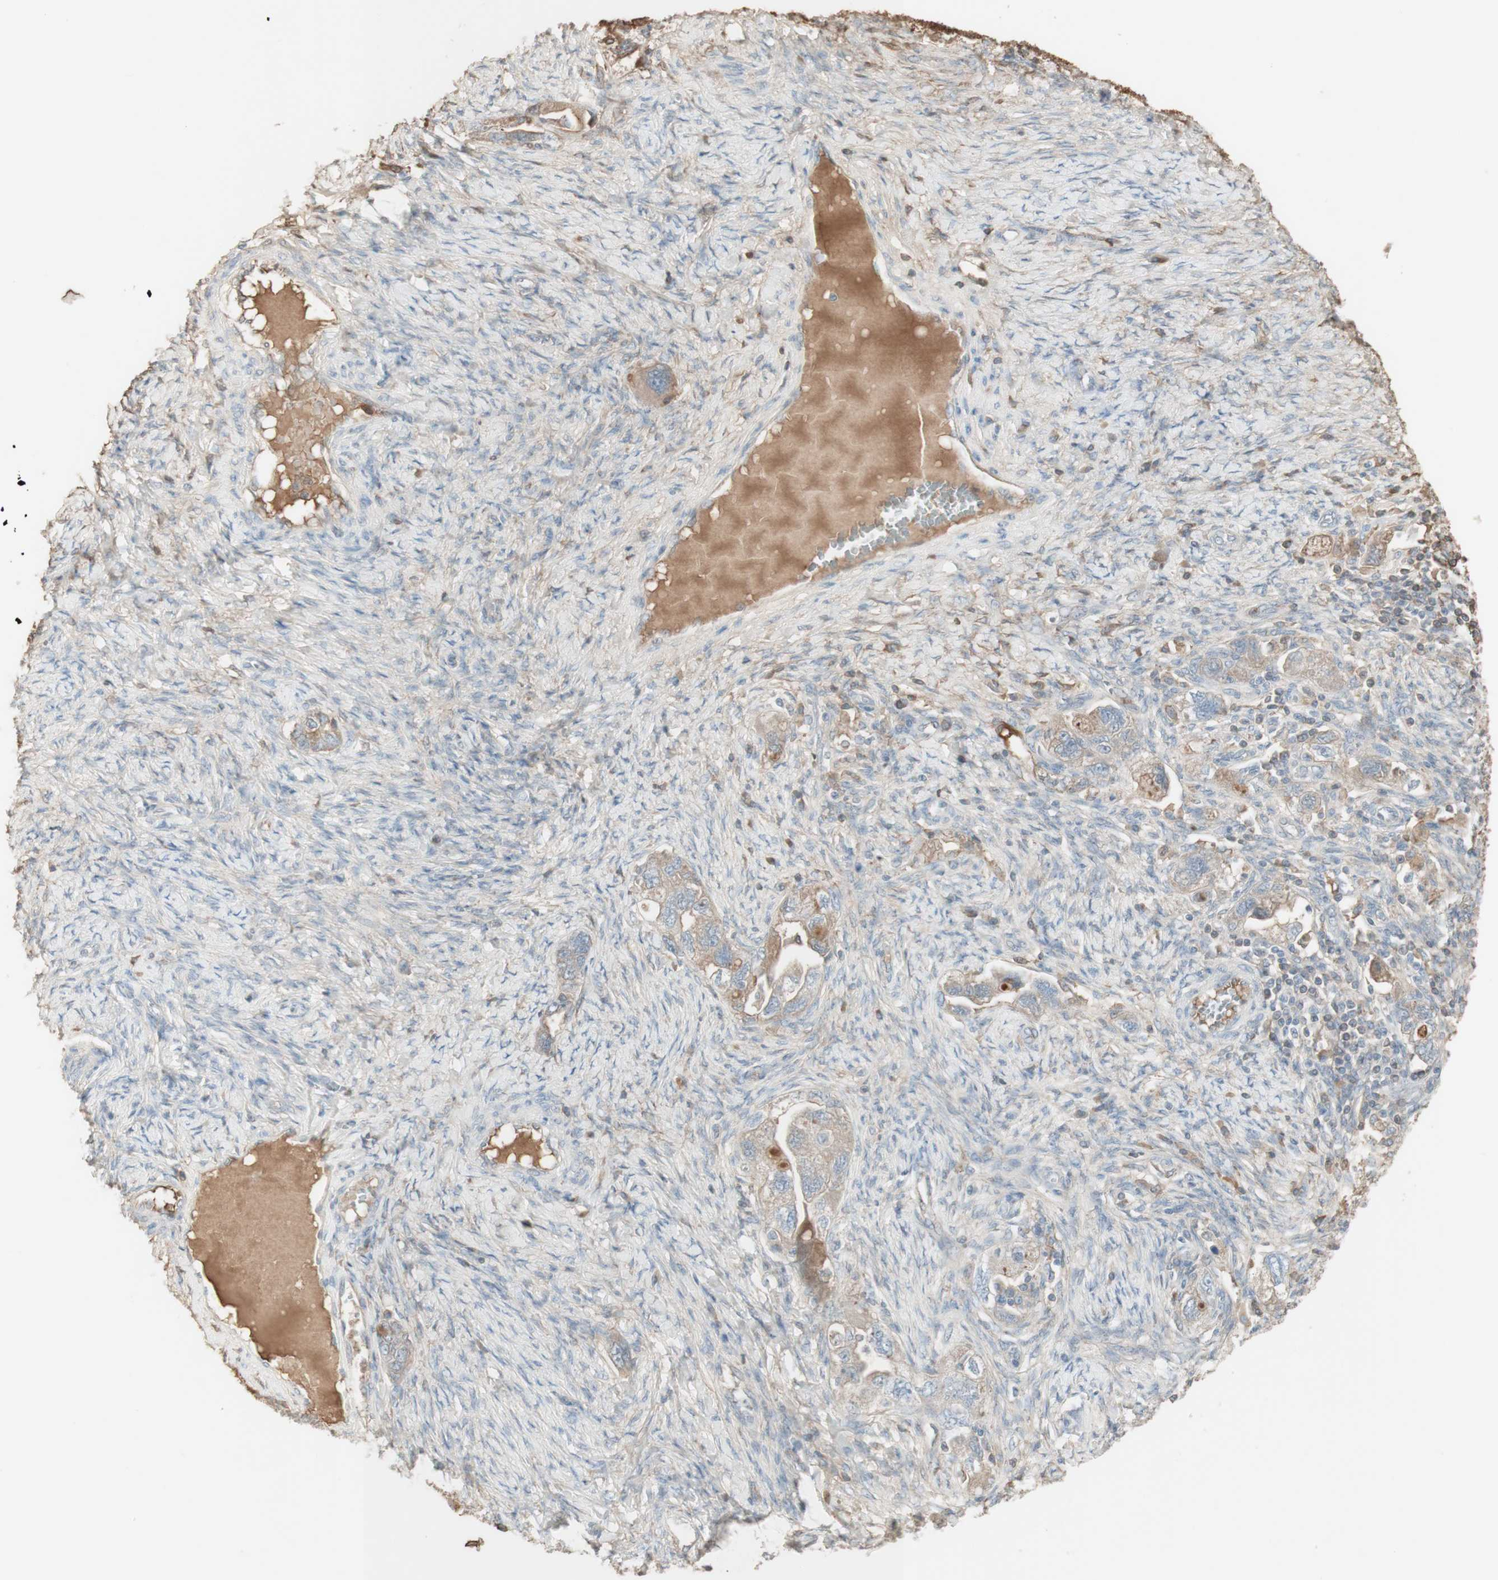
{"staining": {"intensity": "negative", "quantity": "none", "location": "none"}, "tissue": "ovarian cancer", "cell_type": "Tumor cells", "image_type": "cancer", "snomed": [{"axis": "morphology", "description": "Carcinoma, NOS"}, {"axis": "morphology", "description": "Cystadenocarcinoma, serous, NOS"}, {"axis": "topography", "description": "Ovary"}], "caption": "The histopathology image demonstrates no significant expression in tumor cells of ovarian cancer.", "gene": "IFNG", "patient": {"sex": "female", "age": 69}}